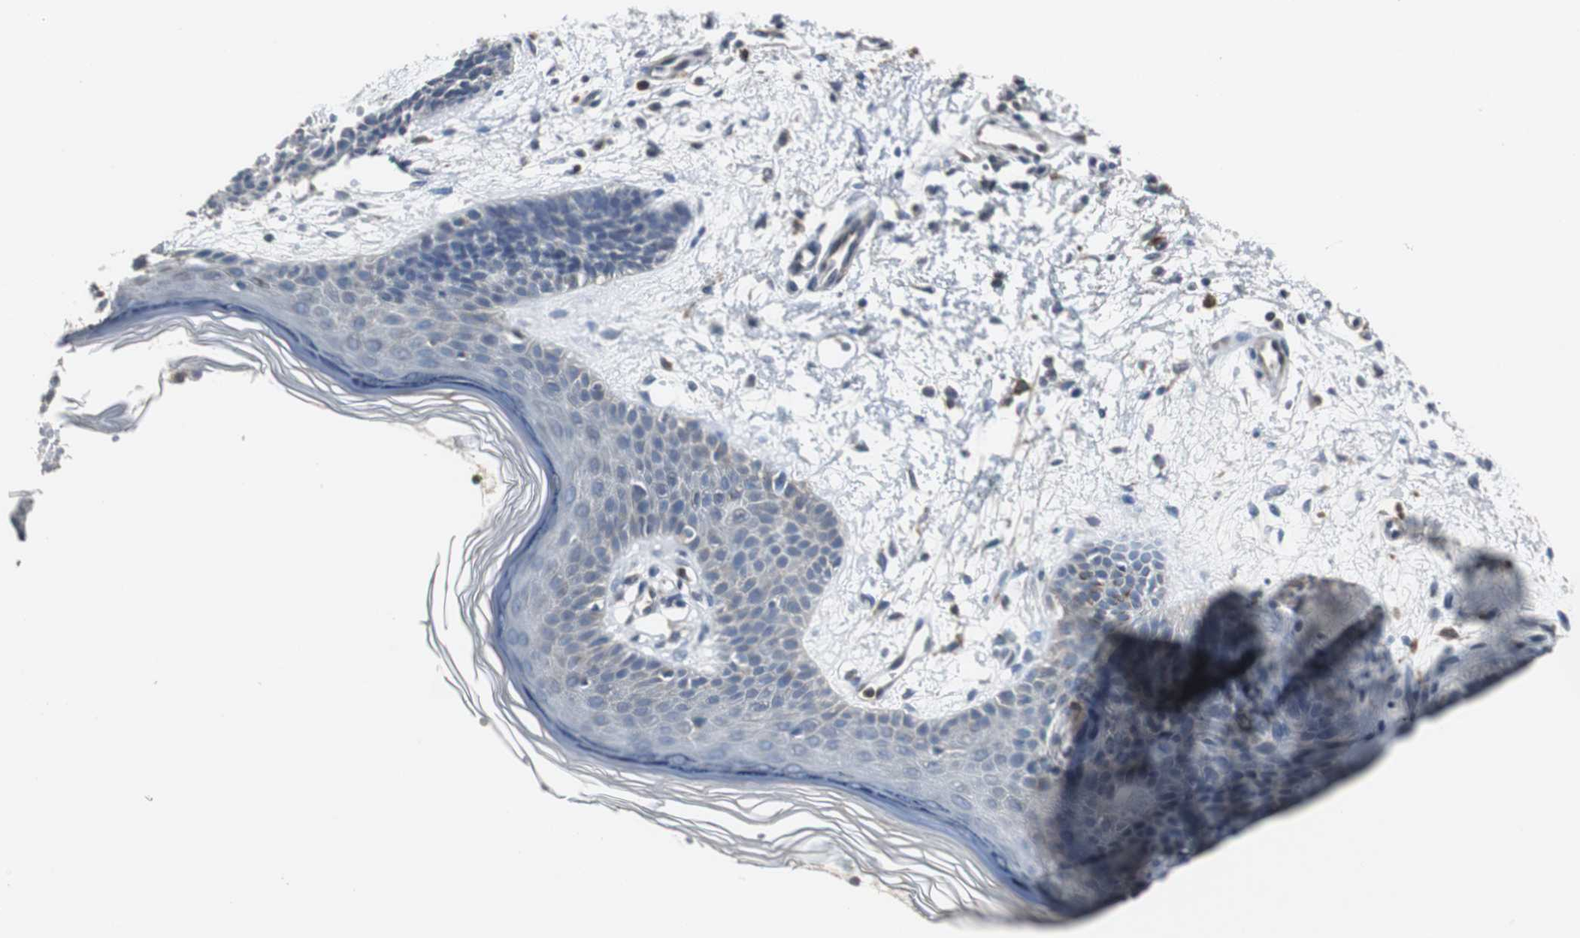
{"staining": {"intensity": "weak", "quantity": "25%-75%", "location": "cytoplasmic/membranous"}, "tissue": "skin cancer", "cell_type": "Tumor cells", "image_type": "cancer", "snomed": [{"axis": "morphology", "description": "Normal tissue, NOS"}, {"axis": "morphology", "description": "Basal cell carcinoma"}, {"axis": "topography", "description": "Skin"}], "caption": "Skin basal cell carcinoma stained with a brown dye shows weak cytoplasmic/membranous positive positivity in about 25%-75% of tumor cells.", "gene": "JTB", "patient": {"sex": "female", "age": 69}}